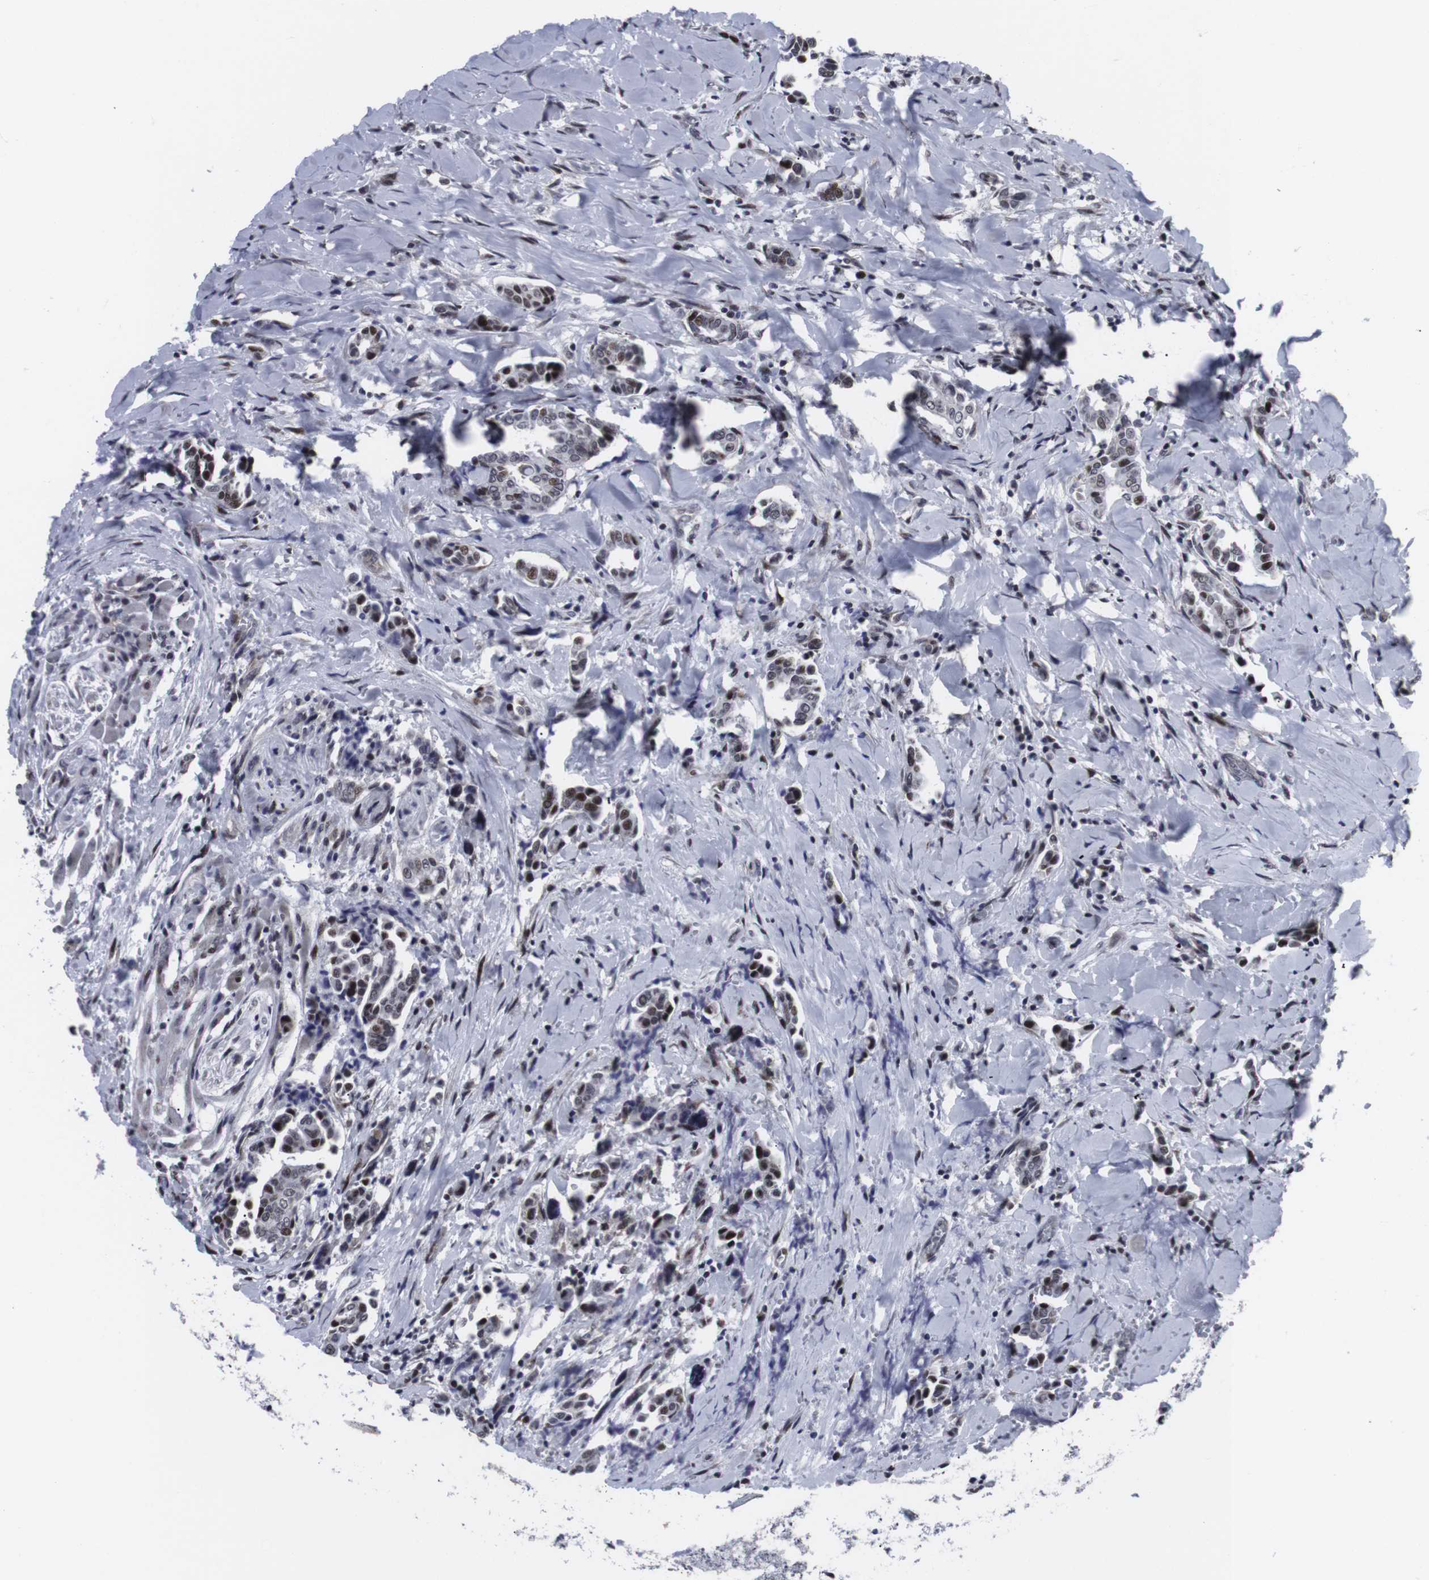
{"staining": {"intensity": "moderate", "quantity": "25%-75%", "location": "nuclear"}, "tissue": "head and neck cancer", "cell_type": "Tumor cells", "image_type": "cancer", "snomed": [{"axis": "morphology", "description": "Adenocarcinoma, NOS"}, {"axis": "topography", "description": "Salivary gland"}, {"axis": "topography", "description": "Head-Neck"}], "caption": "Tumor cells display moderate nuclear staining in about 25%-75% of cells in head and neck adenocarcinoma.", "gene": "MLH1", "patient": {"sex": "female", "age": 59}}